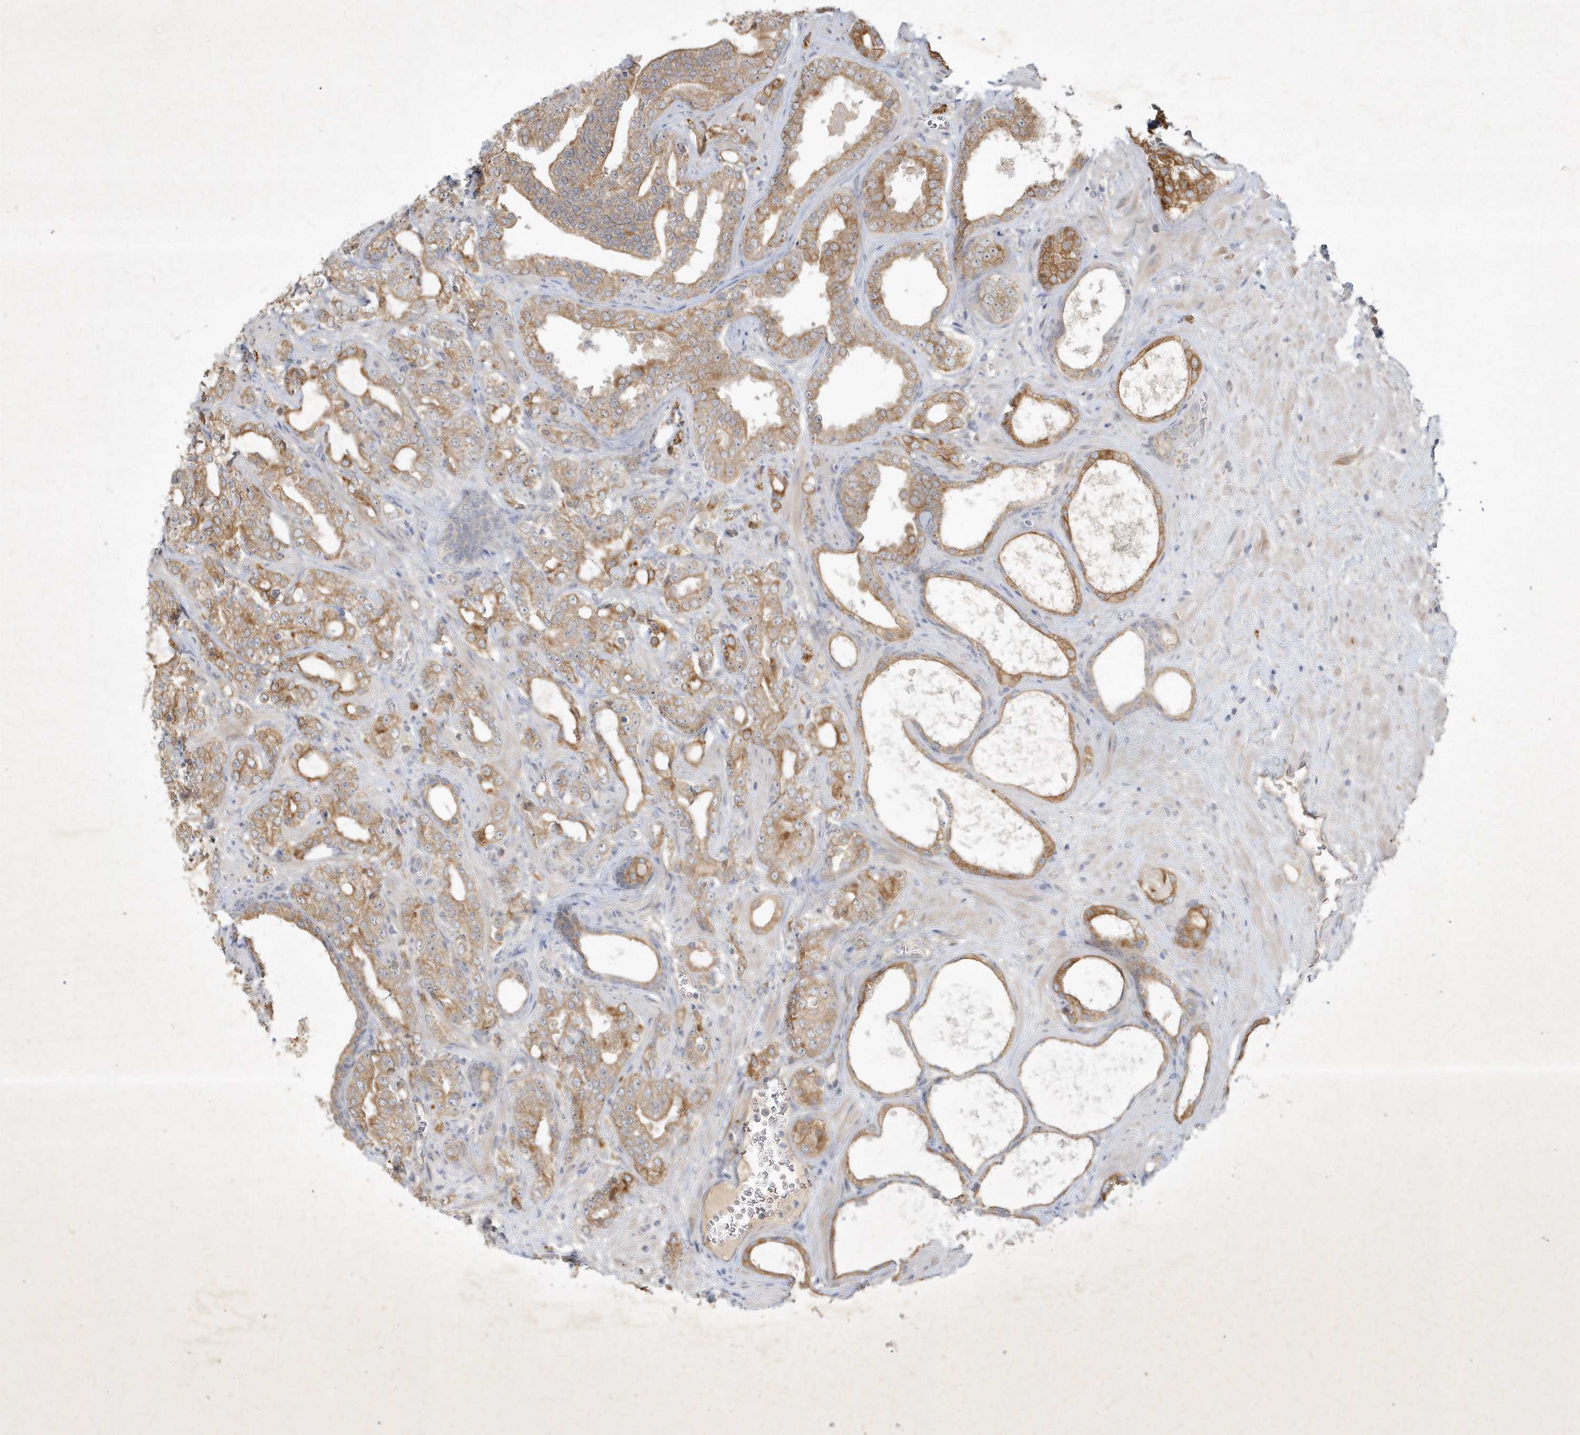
{"staining": {"intensity": "strong", "quantity": "25%-75%", "location": "cytoplasmic/membranous"}, "tissue": "prostate cancer", "cell_type": "Tumor cells", "image_type": "cancer", "snomed": [{"axis": "morphology", "description": "Adenocarcinoma, High grade"}, {"axis": "topography", "description": "Prostate"}], "caption": "This is a histology image of IHC staining of prostate cancer (high-grade adenocarcinoma), which shows strong staining in the cytoplasmic/membranous of tumor cells.", "gene": "BOD1", "patient": {"sex": "male", "age": 64}}